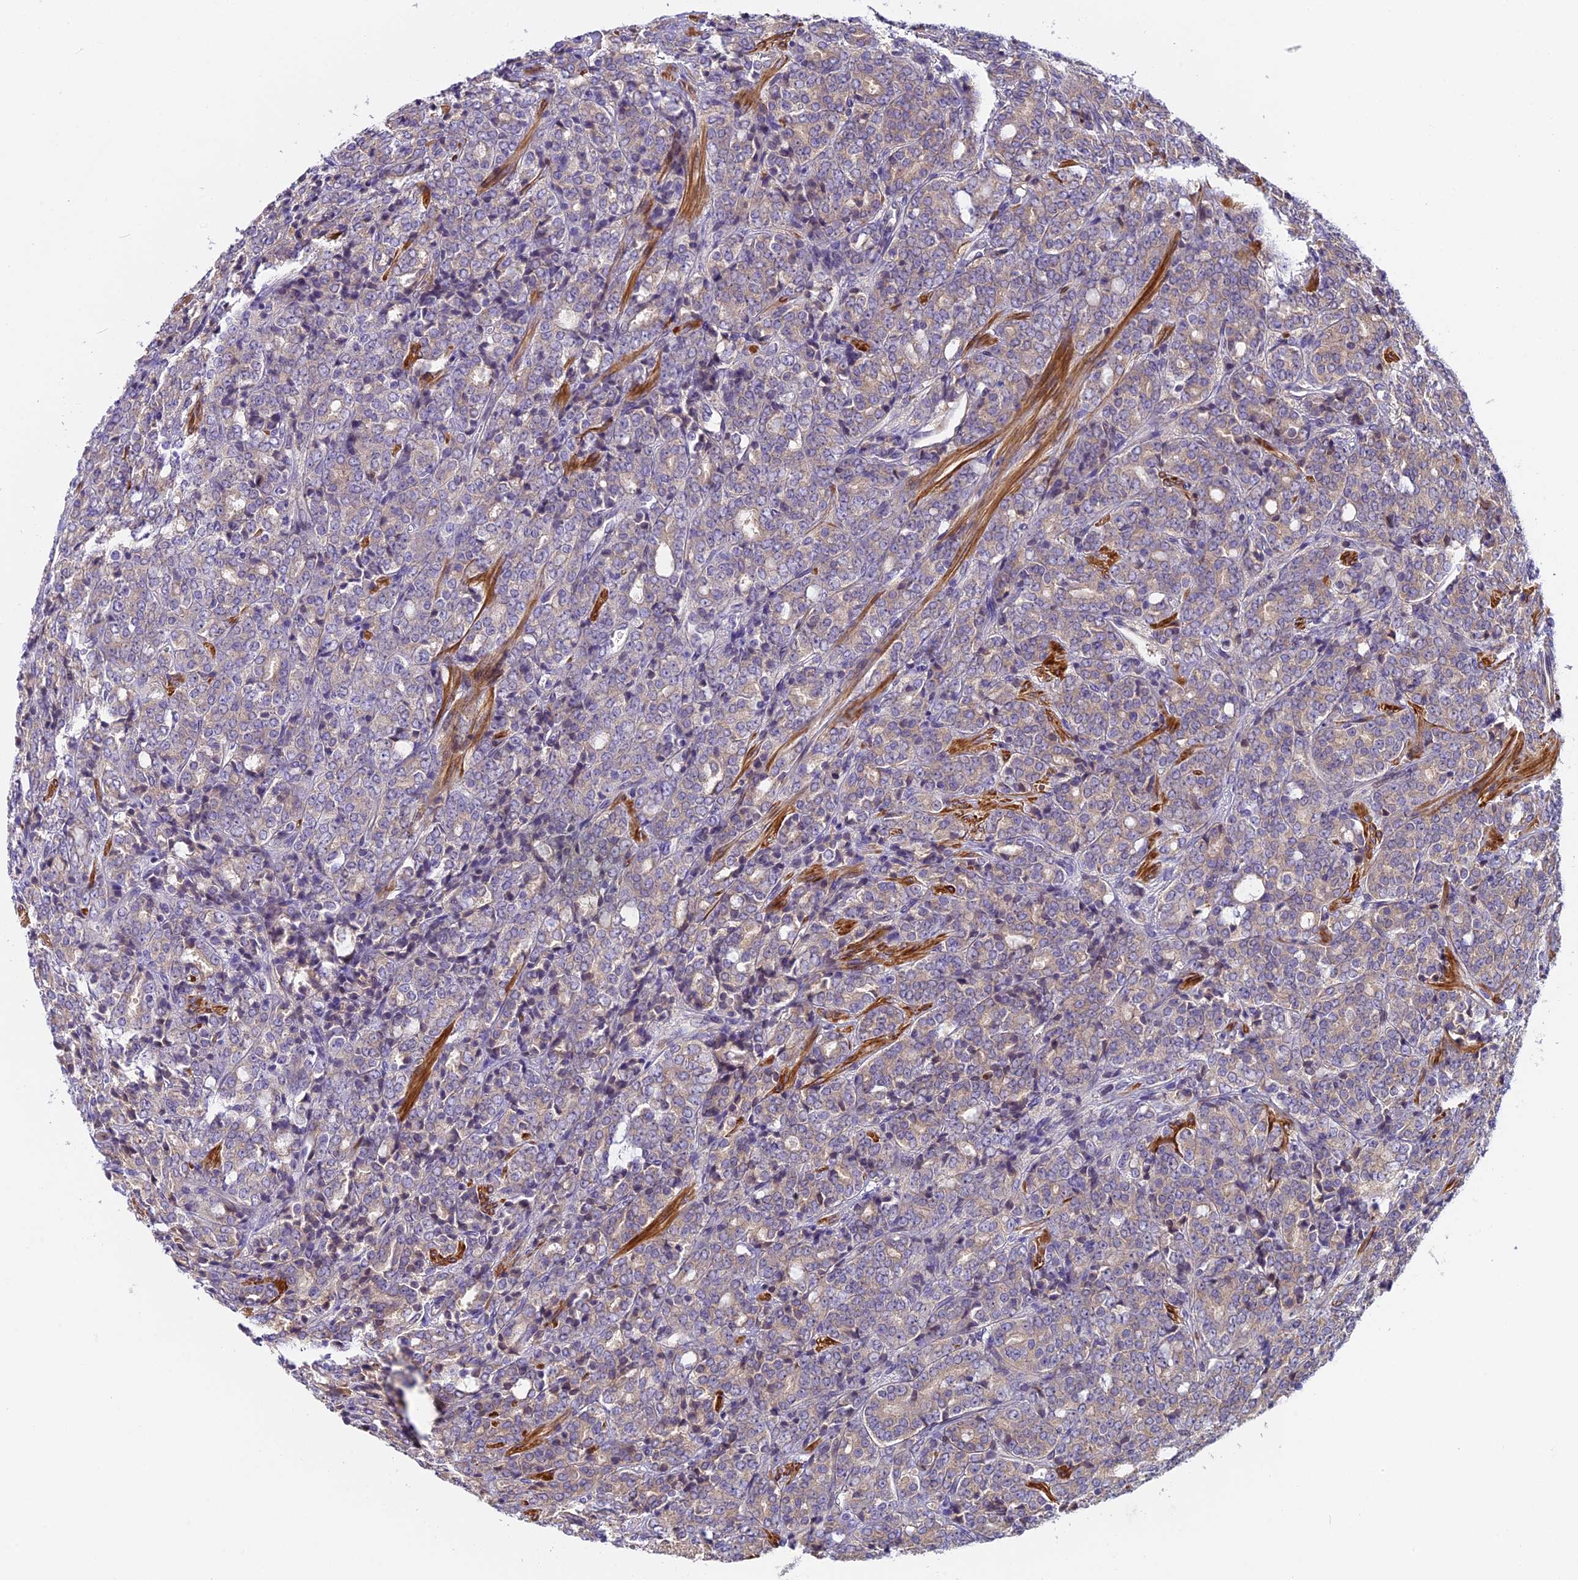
{"staining": {"intensity": "moderate", "quantity": "<25%", "location": "cytoplasmic/membranous"}, "tissue": "prostate cancer", "cell_type": "Tumor cells", "image_type": "cancer", "snomed": [{"axis": "morphology", "description": "Adenocarcinoma, High grade"}, {"axis": "topography", "description": "Prostate"}], "caption": "An IHC image of neoplastic tissue is shown. Protein staining in brown highlights moderate cytoplasmic/membranous positivity in adenocarcinoma (high-grade) (prostate) within tumor cells.", "gene": "FAM98C", "patient": {"sex": "male", "age": 62}}